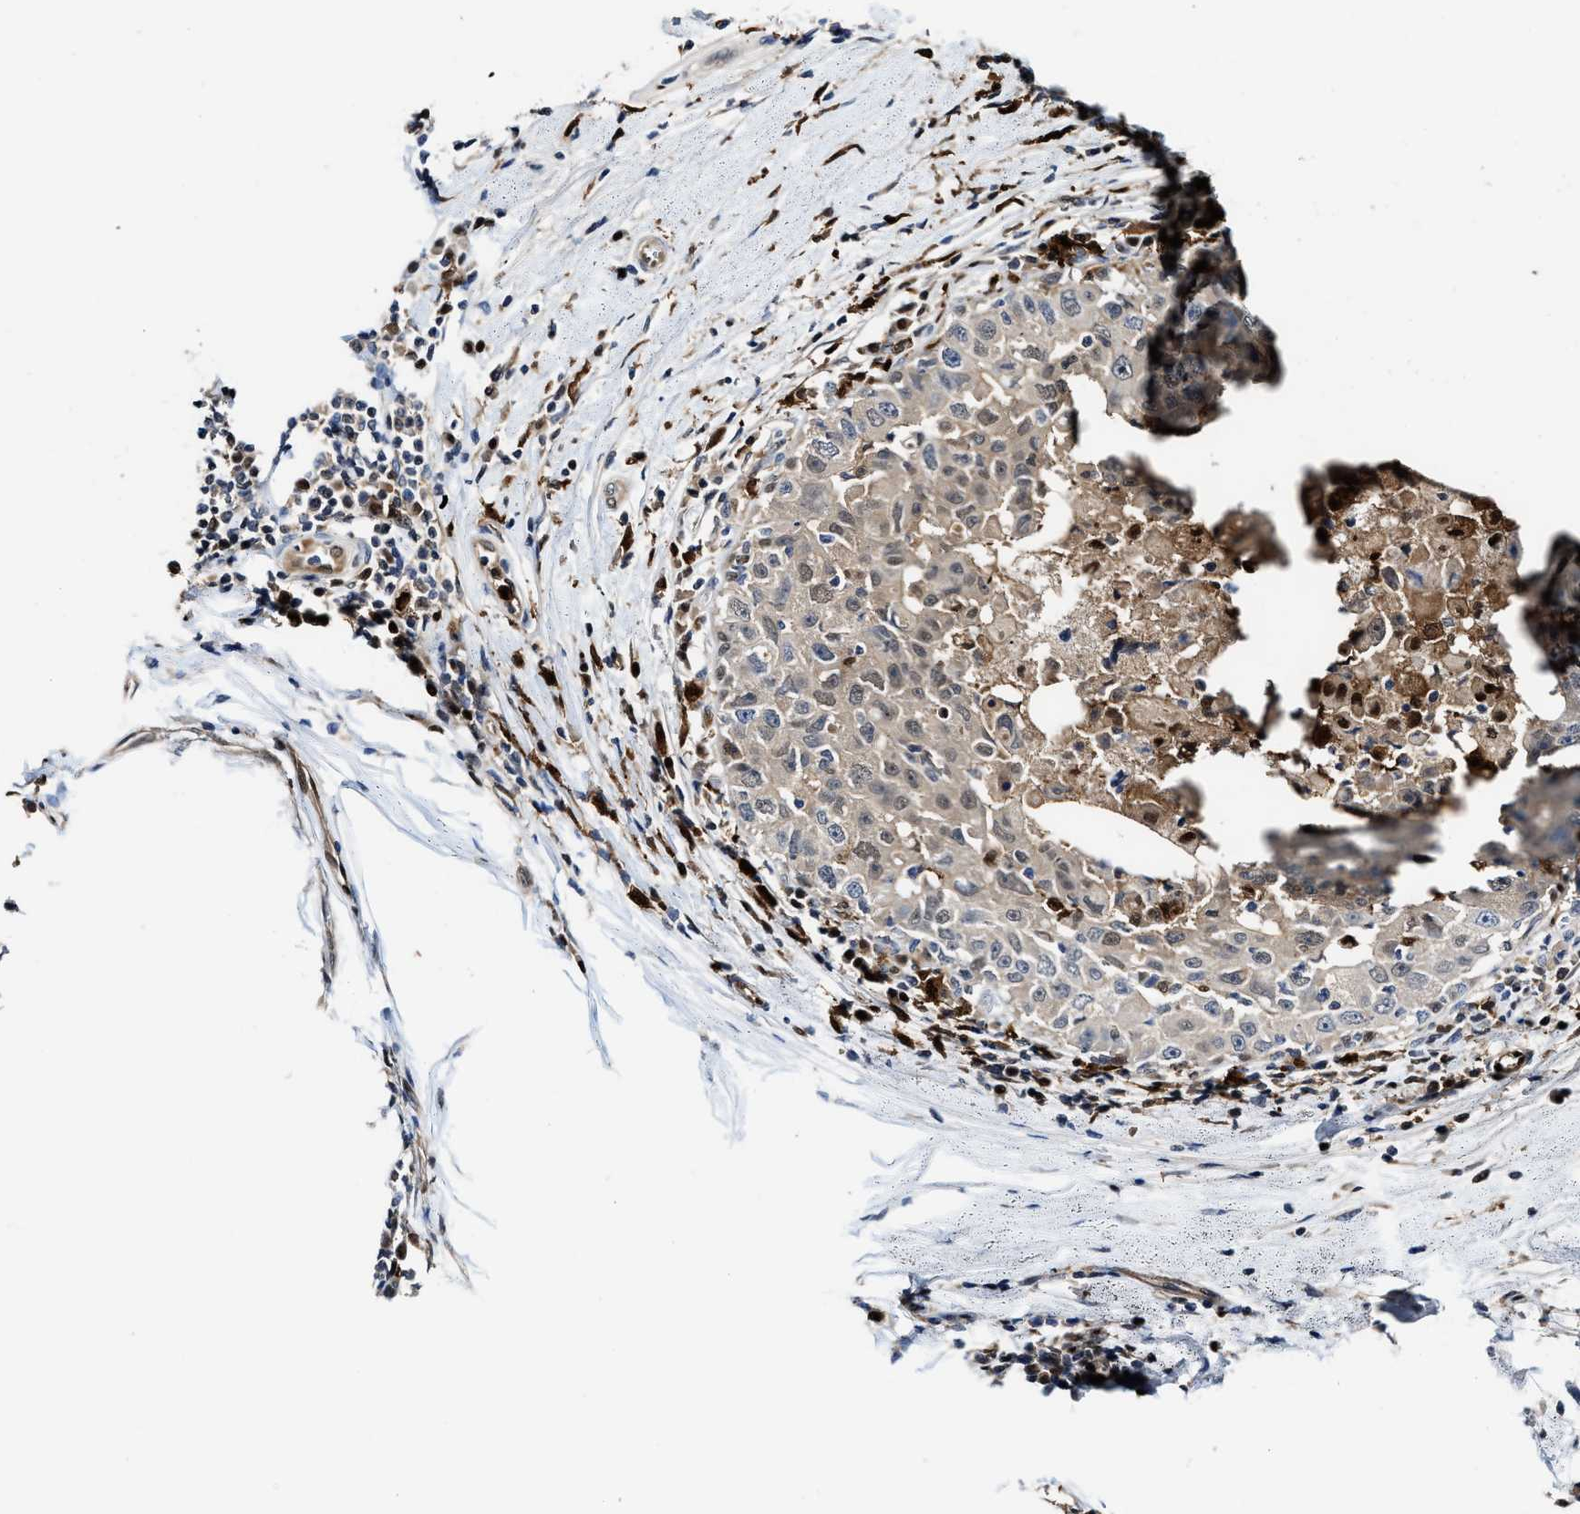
{"staining": {"intensity": "weak", "quantity": "25%-75%", "location": "cytoplasmic/membranous,nuclear"}, "tissue": "breast cancer", "cell_type": "Tumor cells", "image_type": "cancer", "snomed": [{"axis": "morphology", "description": "Duct carcinoma"}, {"axis": "topography", "description": "Breast"}], "caption": "Protein analysis of breast invasive ductal carcinoma tissue displays weak cytoplasmic/membranous and nuclear positivity in about 25%-75% of tumor cells.", "gene": "LTA4H", "patient": {"sex": "female", "age": 27}}